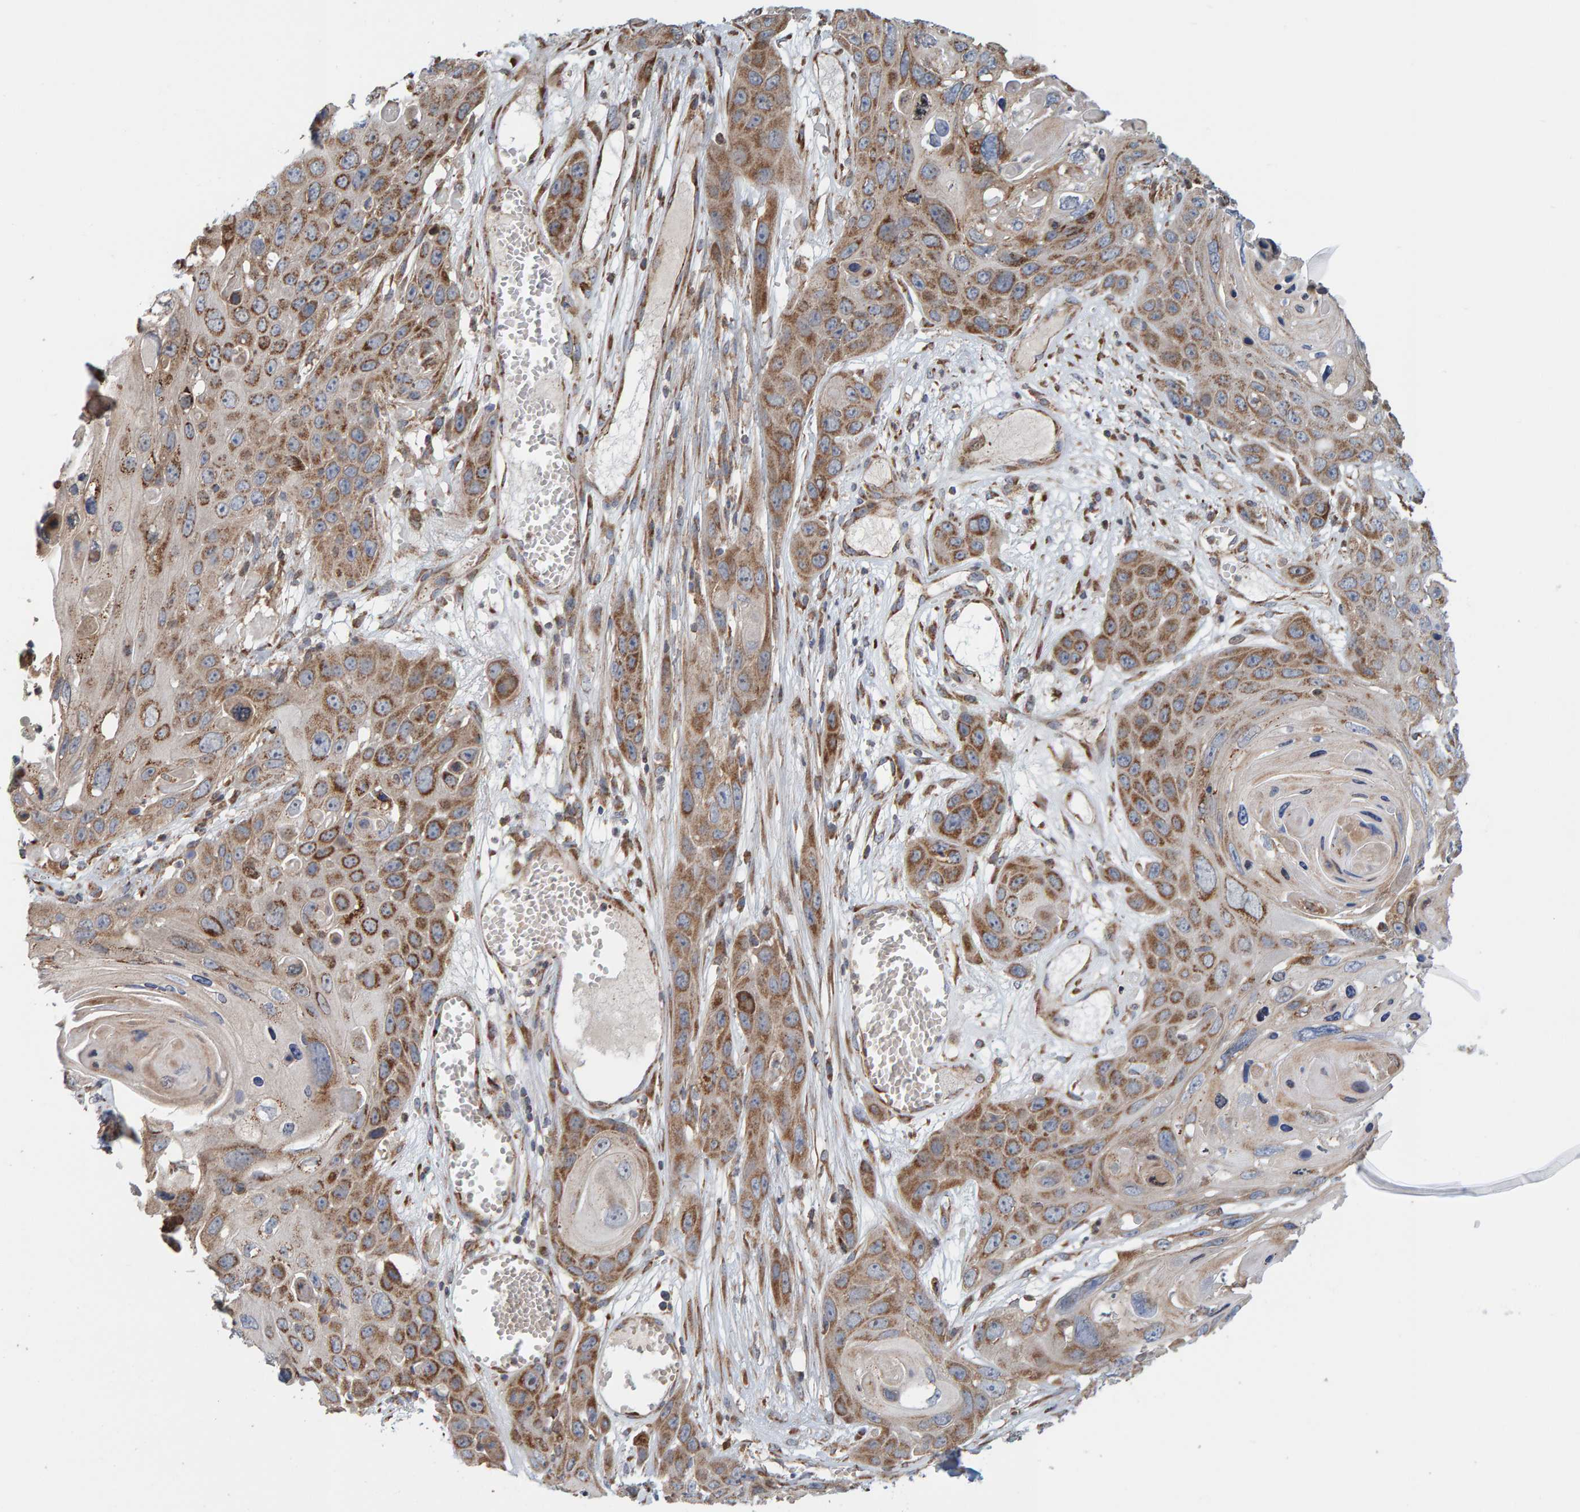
{"staining": {"intensity": "moderate", "quantity": ">75%", "location": "cytoplasmic/membranous"}, "tissue": "skin cancer", "cell_type": "Tumor cells", "image_type": "cancer", "snomed": [{"axis": "morphology", "description": "Squamous cell carcinoma, NOS"}, {"axis": "topography", "description": "Skin"}], "caption": "High-power microscopy captured an immunohistochemistry image of squamous cell carcinoma (skin), revealing moderate cytoplasmic/membranous positivity in approximately >75% of tumor cells. (DAB IHC, brown staining for protein, blue staining for nuclei).", "gene": "MRPL45", "patient": {"sex": "male", "age": 55}}